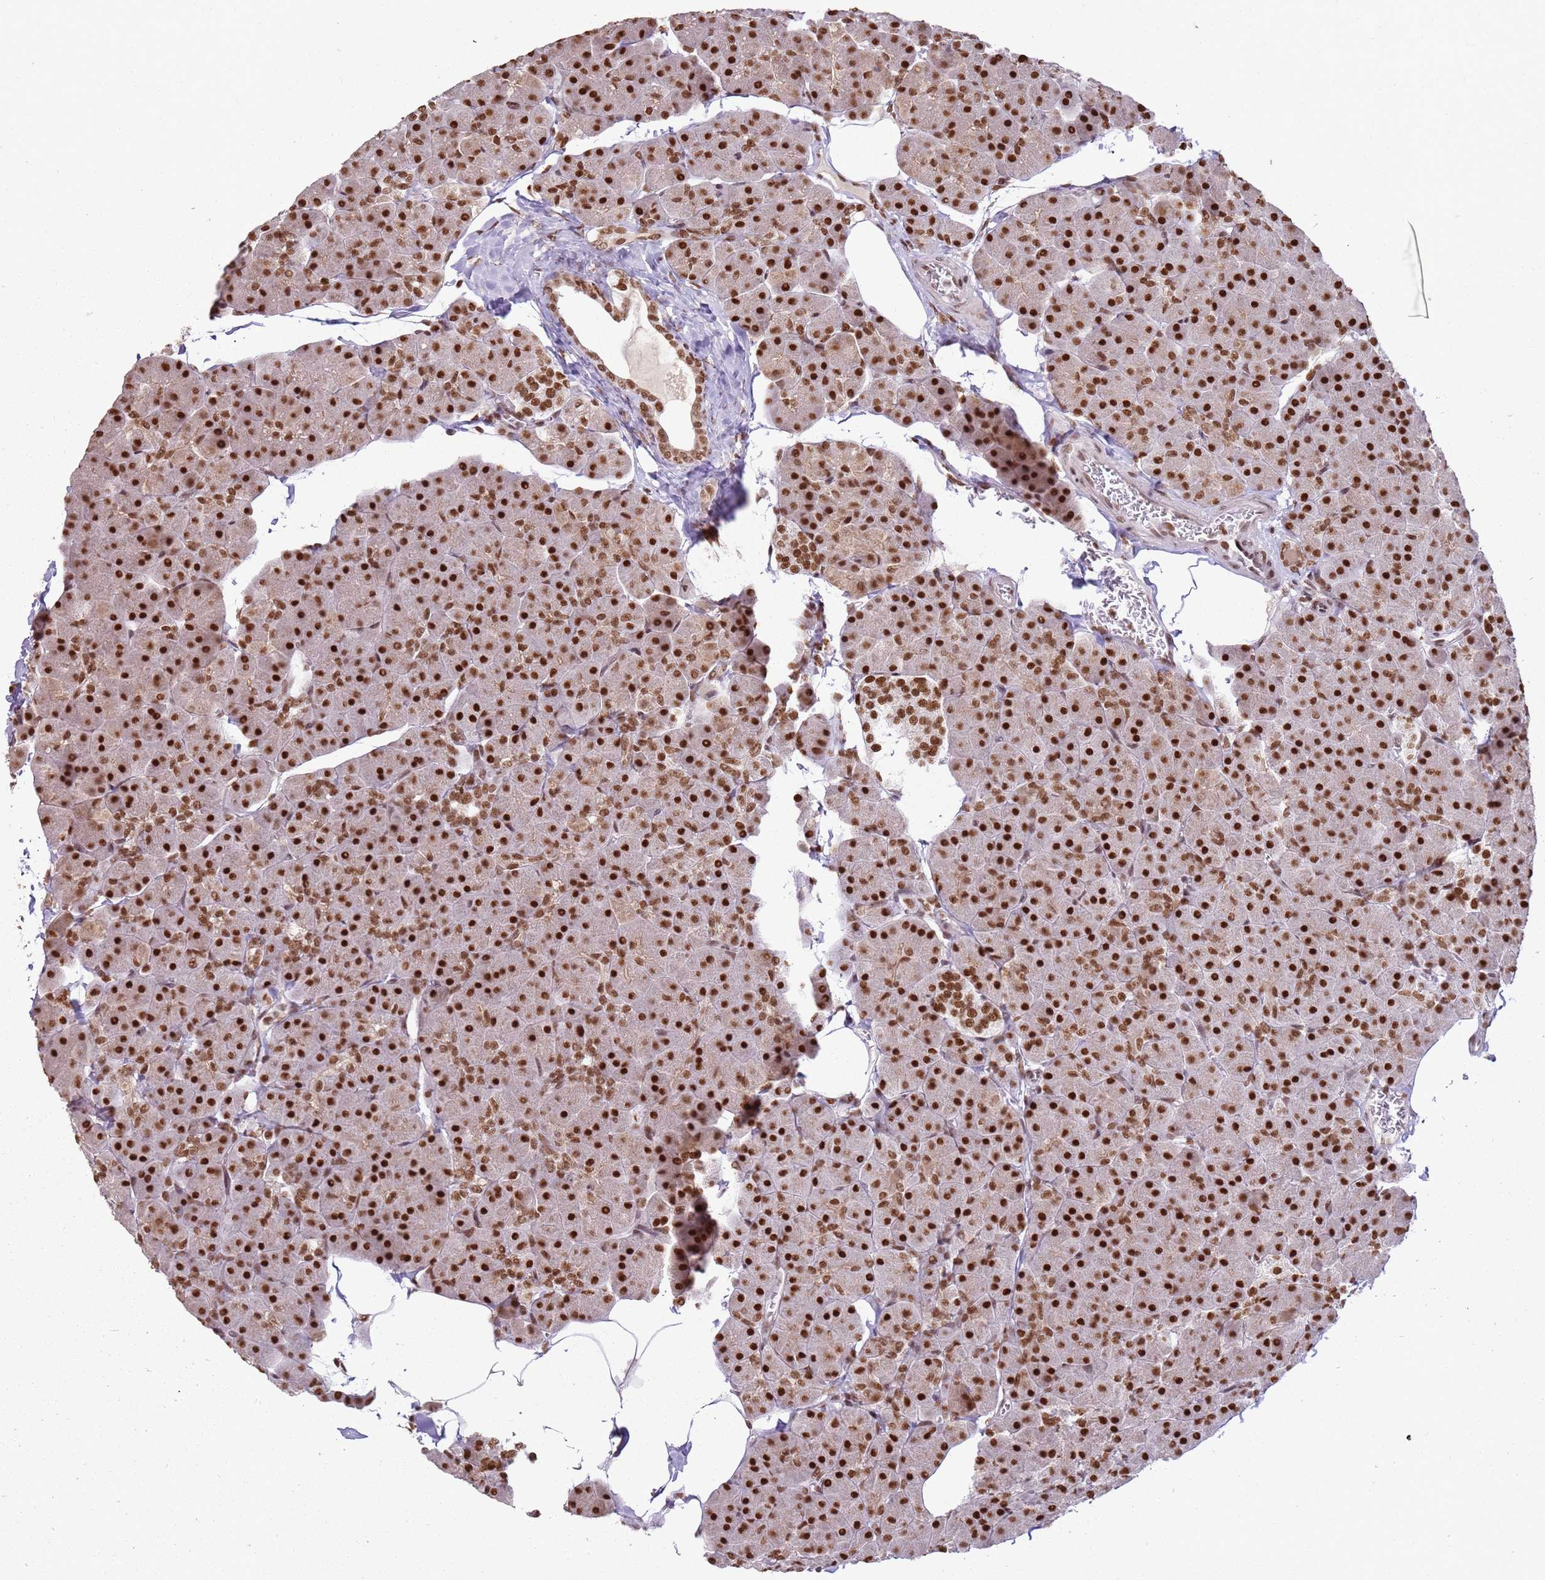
{"staining": {"intensity": "strong", "quantity": ">75%", "location": "nuclear"}, "tissue": "pancreas", "cell_type": "Exocrine glandular cells", "image_type": "normal", "snomed": [{"axis": "morphology", "description": "Normal tissue, NOS"}, {"axis": "topography", "description": "Pancreas"}], "caption": "Protein analysis of normal pancreas demonstrates strong nuclear positivity in approximately >75% of exocrine glandular cells.", "gene": "TENT4A", "patient": {"sex": "male", "age": 35}}